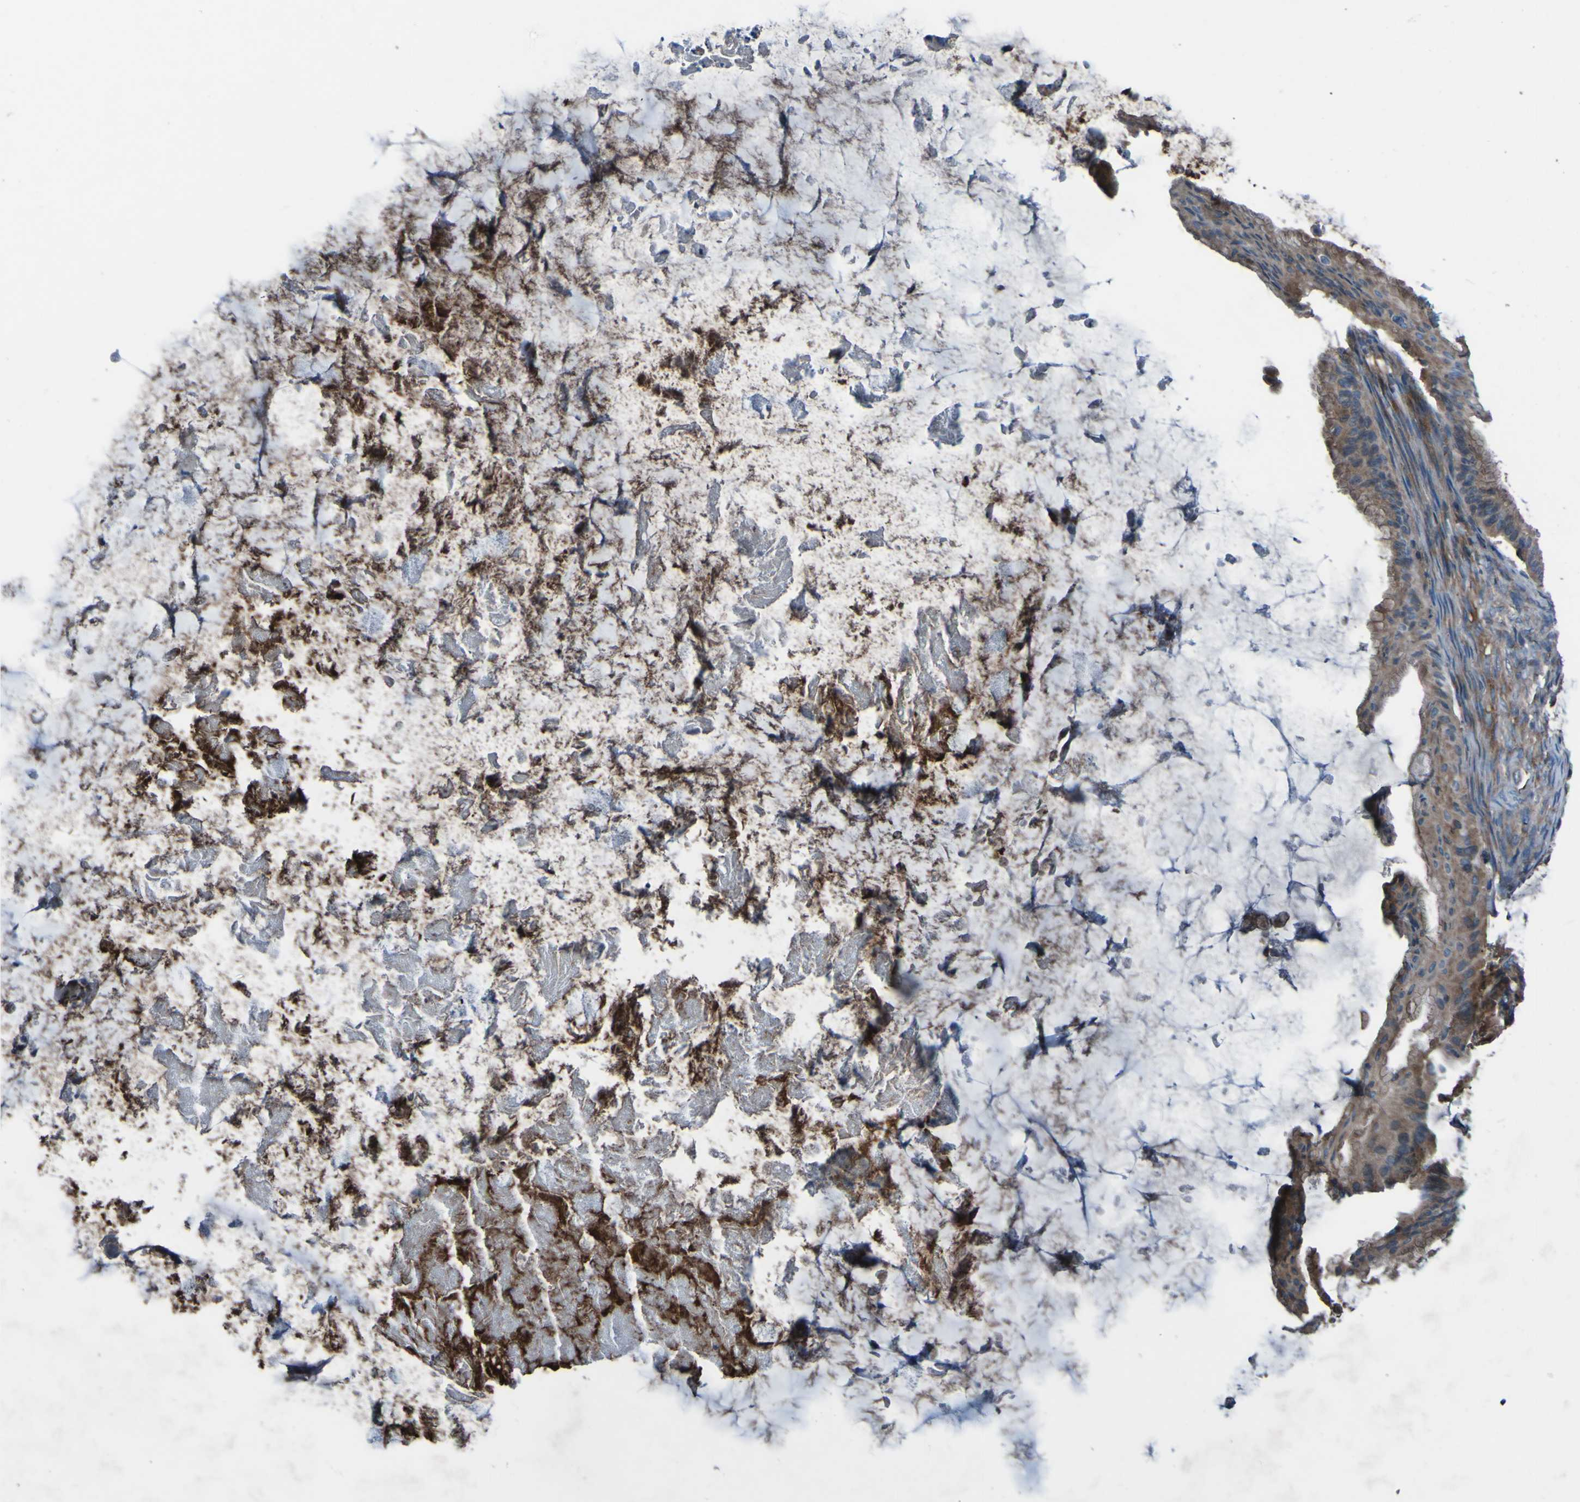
{"staining": {"intensity": "moderate", "quantity": ">75%", "location": "cytoplasmic/membranous"}, "tissue": "ovarian cancer", "cell_type": "Tumor cells", "image_type": "cancer", "snomed": [{"axis": "morphology", "description": "Cystadenocarcinoma, mucinous, NOS"}, {"axis": "topography", "description": "Ovary"}], "caption": "Human ovarian mucinous cystadenocarcinoma stained with a brown dye shows moderate cytoplasmic/membranous positive positivity in approximately >75% of tumor cells.", "gene": "RAB5B", "patient": {"sex": "female", "age": 61}}